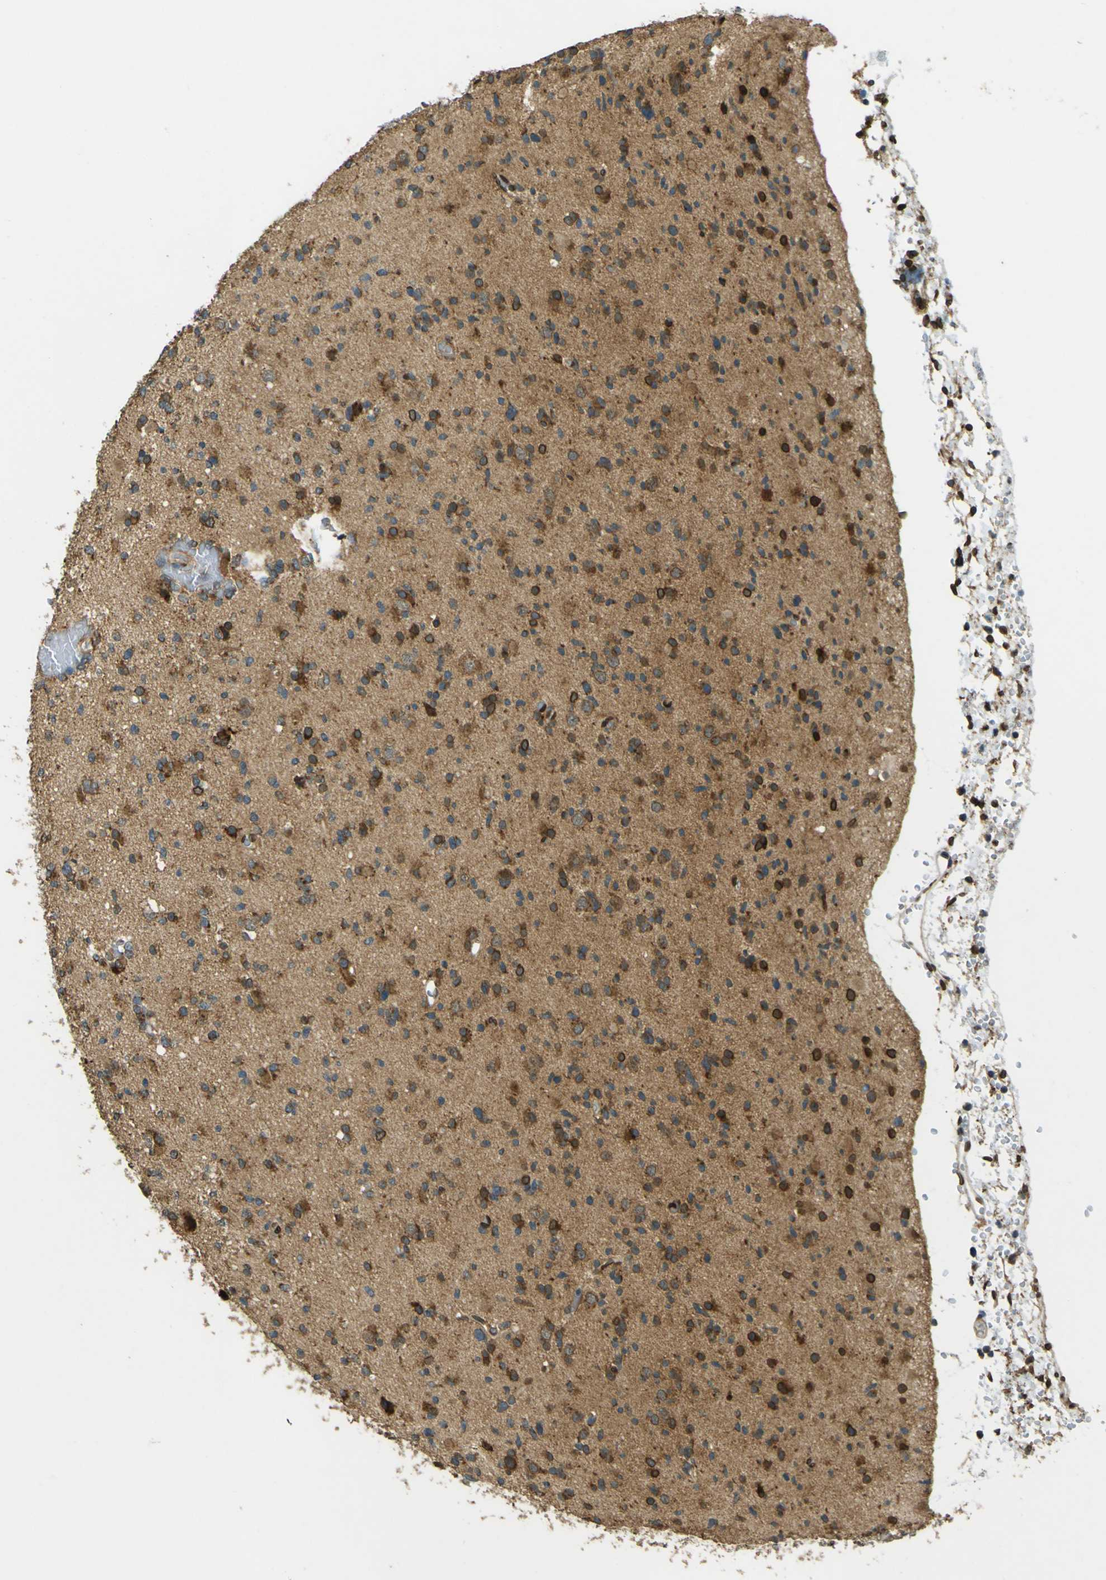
{"staining": {"intensity": "moderate", "quantity": "25%-75%", "location": "cytoplasmic/membranous,nuclear"}, "tissue": "glioma", "cell_type": "Tumor cells", "image_type": "cancer", "snomed": [{"axis": "morphology", "description": "Glioma, malignant, Low grade"}, {"axis": "topography", "description": "Brain"}], "caption": "Human glioma stained with a protein marker shows moderate staining in tumor cells.", "gene": "GALNT1", "patient": {"sex": "female", "age": 22}}